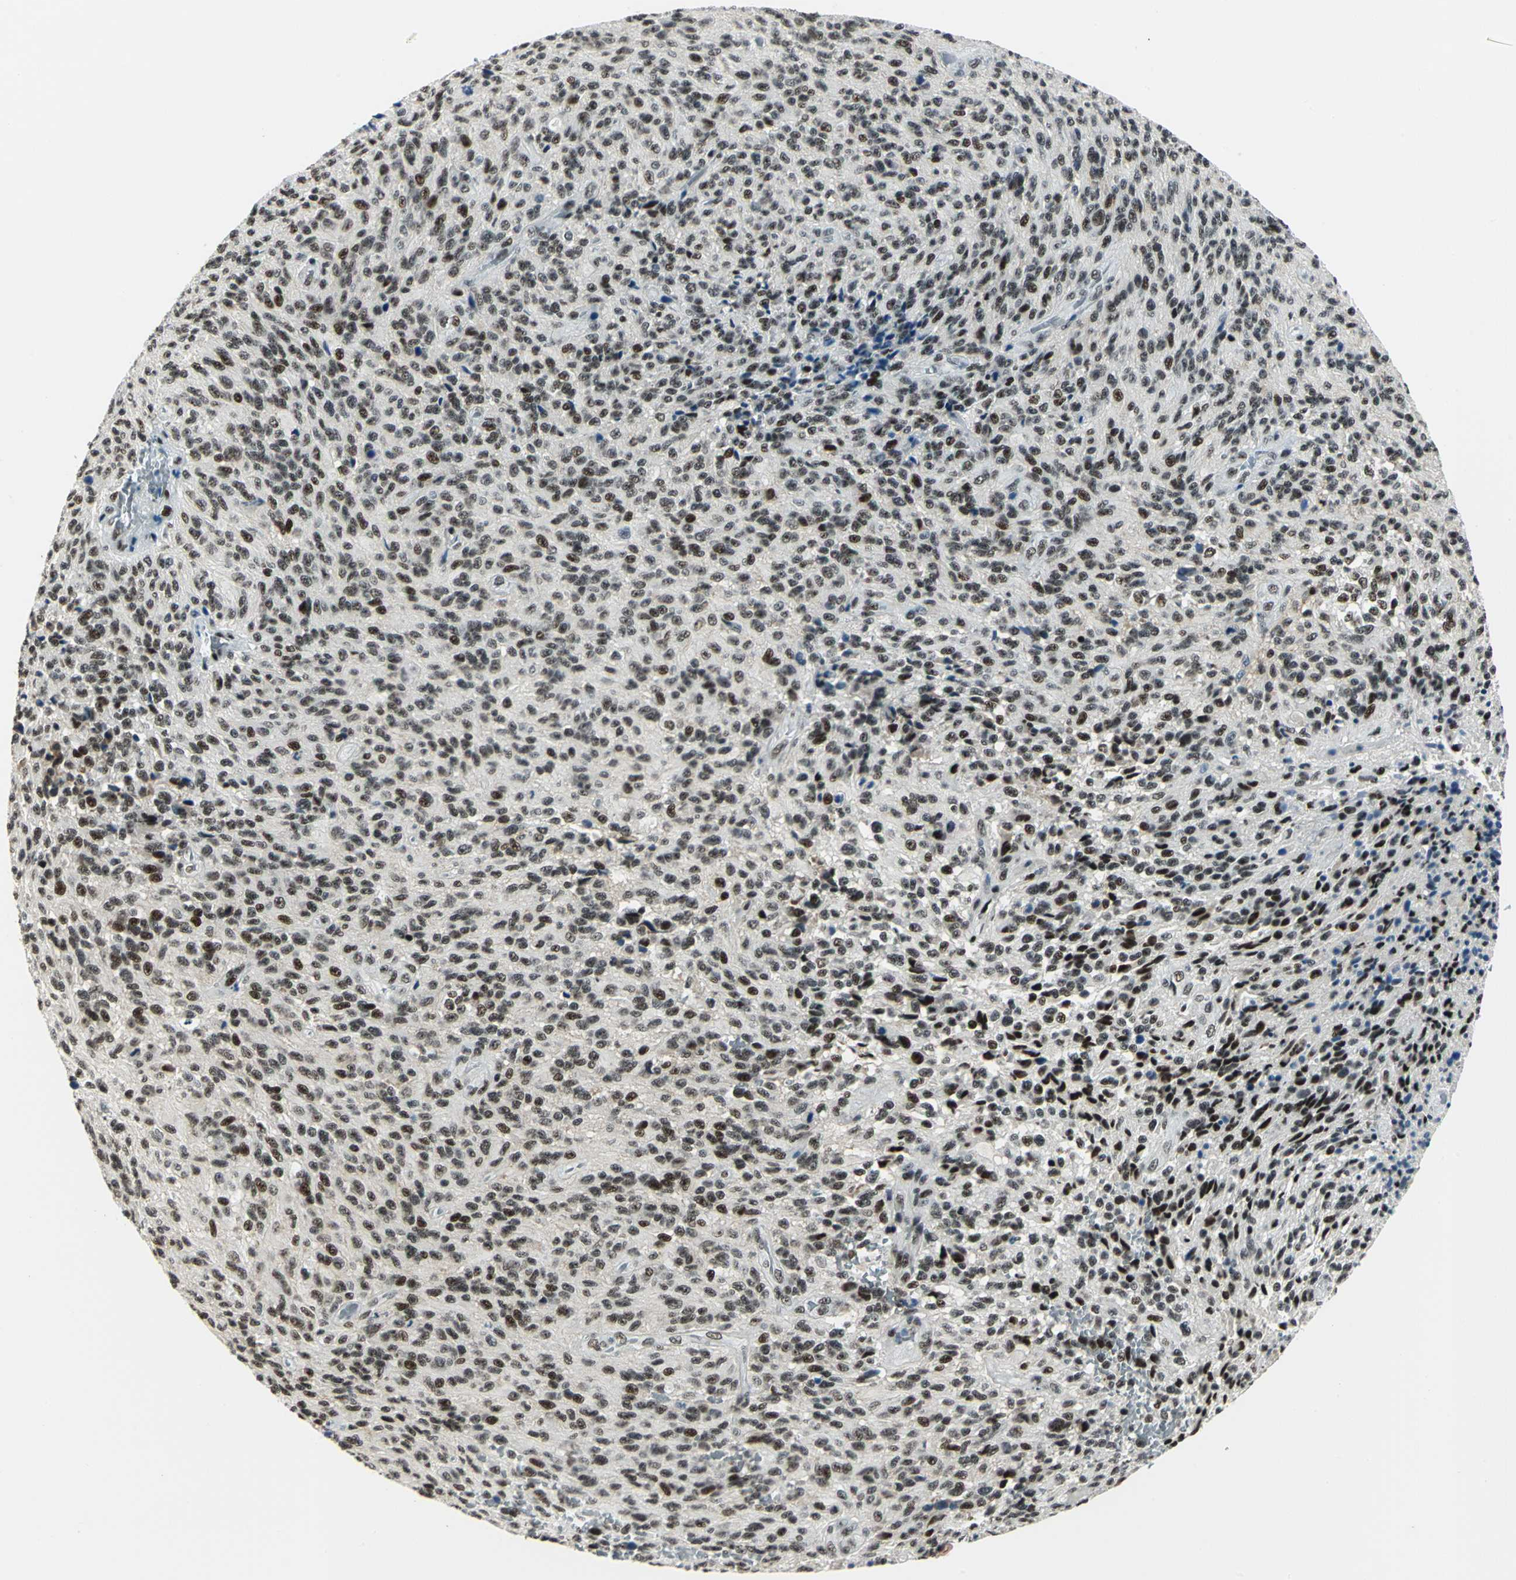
{"staining": {"intensity": "strong", "quantity": ">75%", "location": "nuclear"}, "tissue": "glioma", "cell_type": "Tumor cells", "image_type": "cancer", "snomed": [{"axis": "morphology", "description": "Normal tissue, NOS"}, {"axis": "morphology", "description": "Glioma, malignant, High grade"}, {"axis": "topography", "description": "Cerebral cortex"}], "caption": "High-power microscopy captured an immunohistochemistry (IHC) photomicrograph of high-grade glioma (malignant), revealing strong nuclear staining in approximately >75% of tumor cells.", "gene": "KAT6B", "patient": {"sex": "male", "age": 56}}